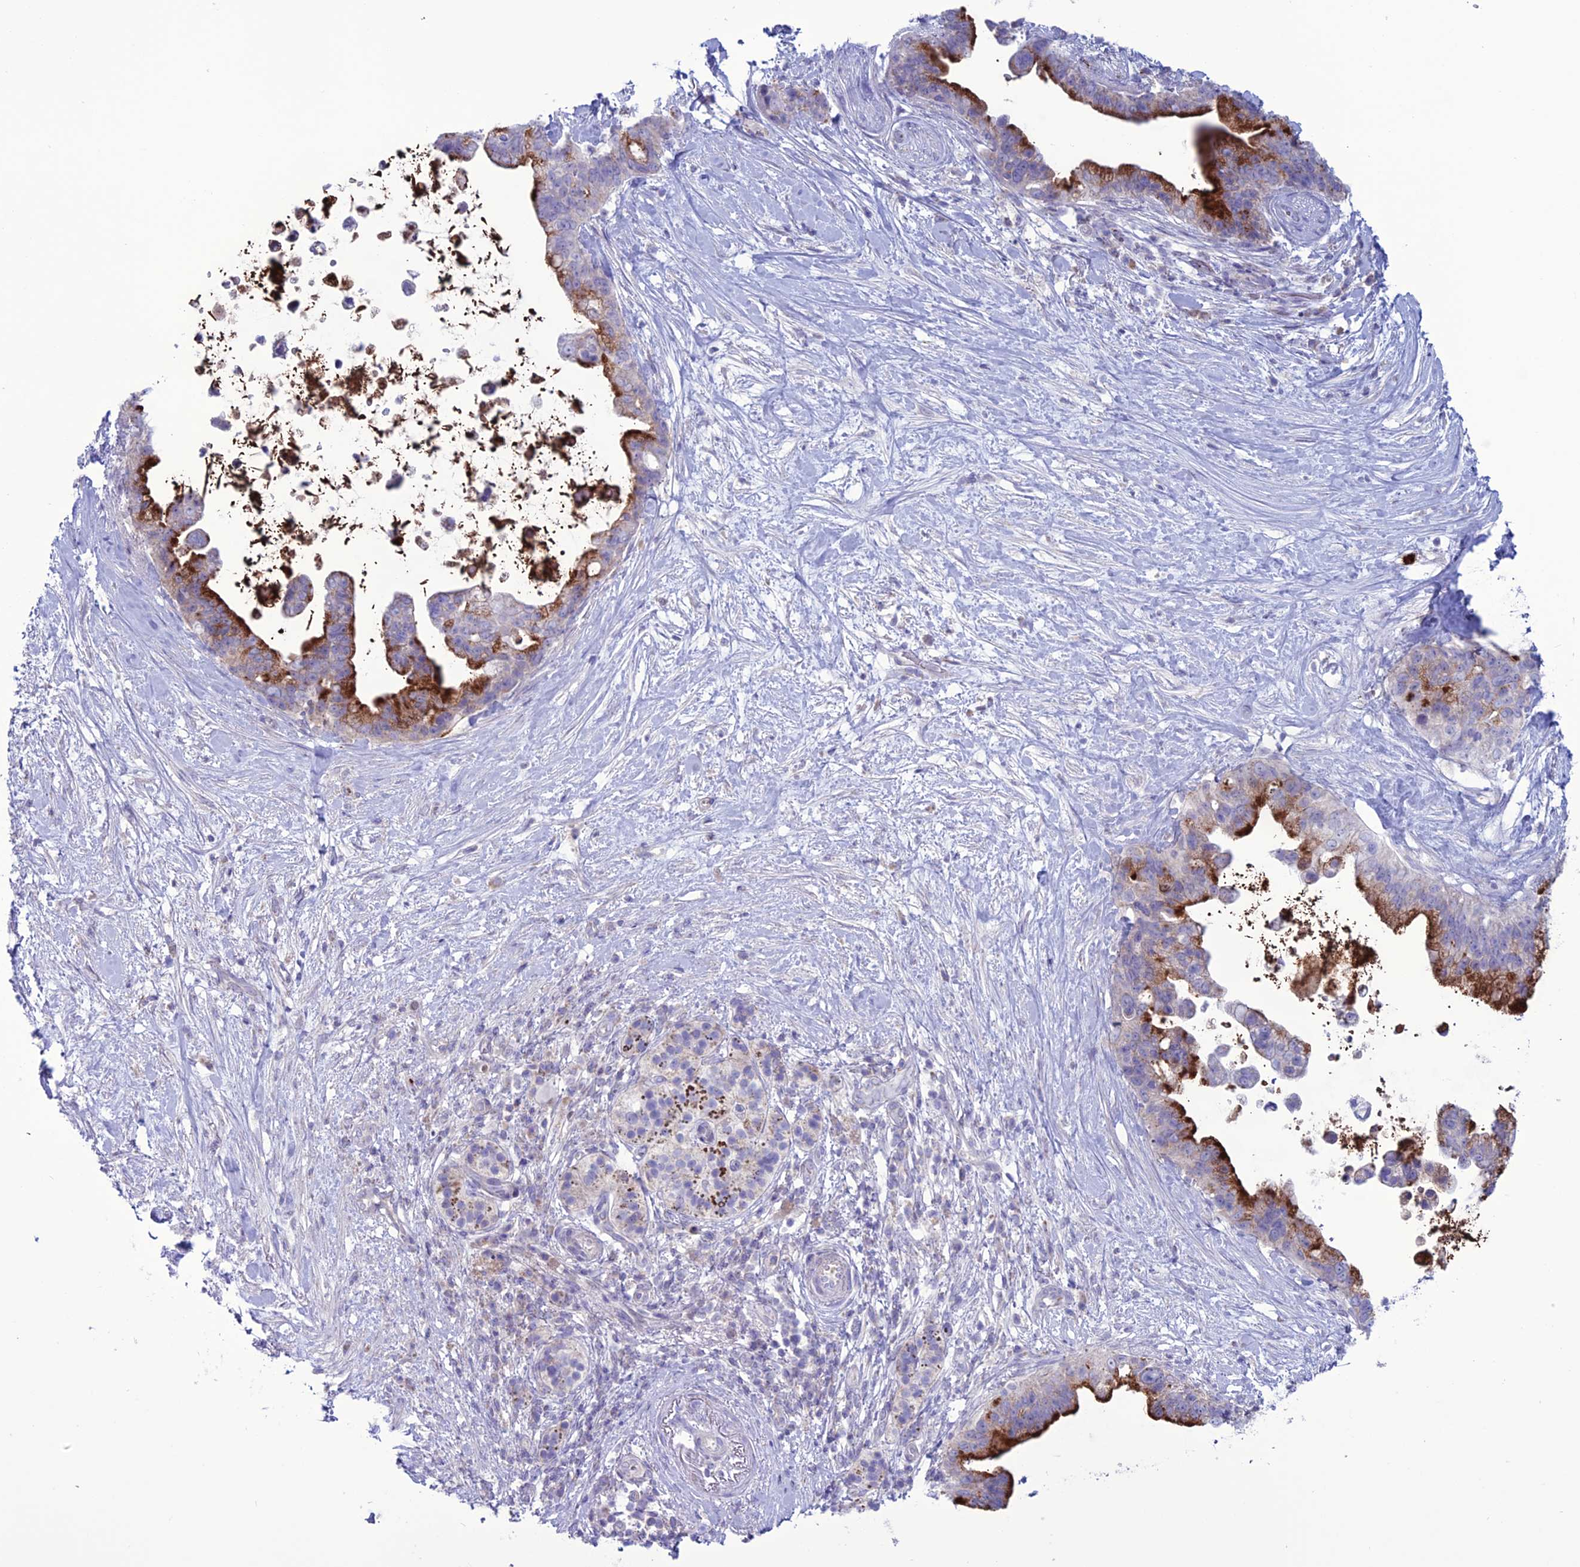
{"staining": {"intensity": "strong", "quantity": "25%-75%", "location": "cytoplasmic/membranous"}, "tissue": "pancreatic cancer", "cell_type": "Tumor cells", "image_type": "cancer", "snomed": [{"axis": "morphology", "description": "Adenocarcinoma, NOS"}, {"axis": "topography", "description": "Pancreas"}], "caption": "Pancreatic cancer (adenocarcinoma) tissue exhibits strong cytoplasmic/membranous expression in about 25%-75% of tumor cells, visualized by immunohistochemistry. The staining is performed using DAB brown chromogen to label protein expression. The nuclei are counter-stained blue using hematoxylin.", "gene": "C21orf140", "patient": {"sex": "female", "age": 83}}